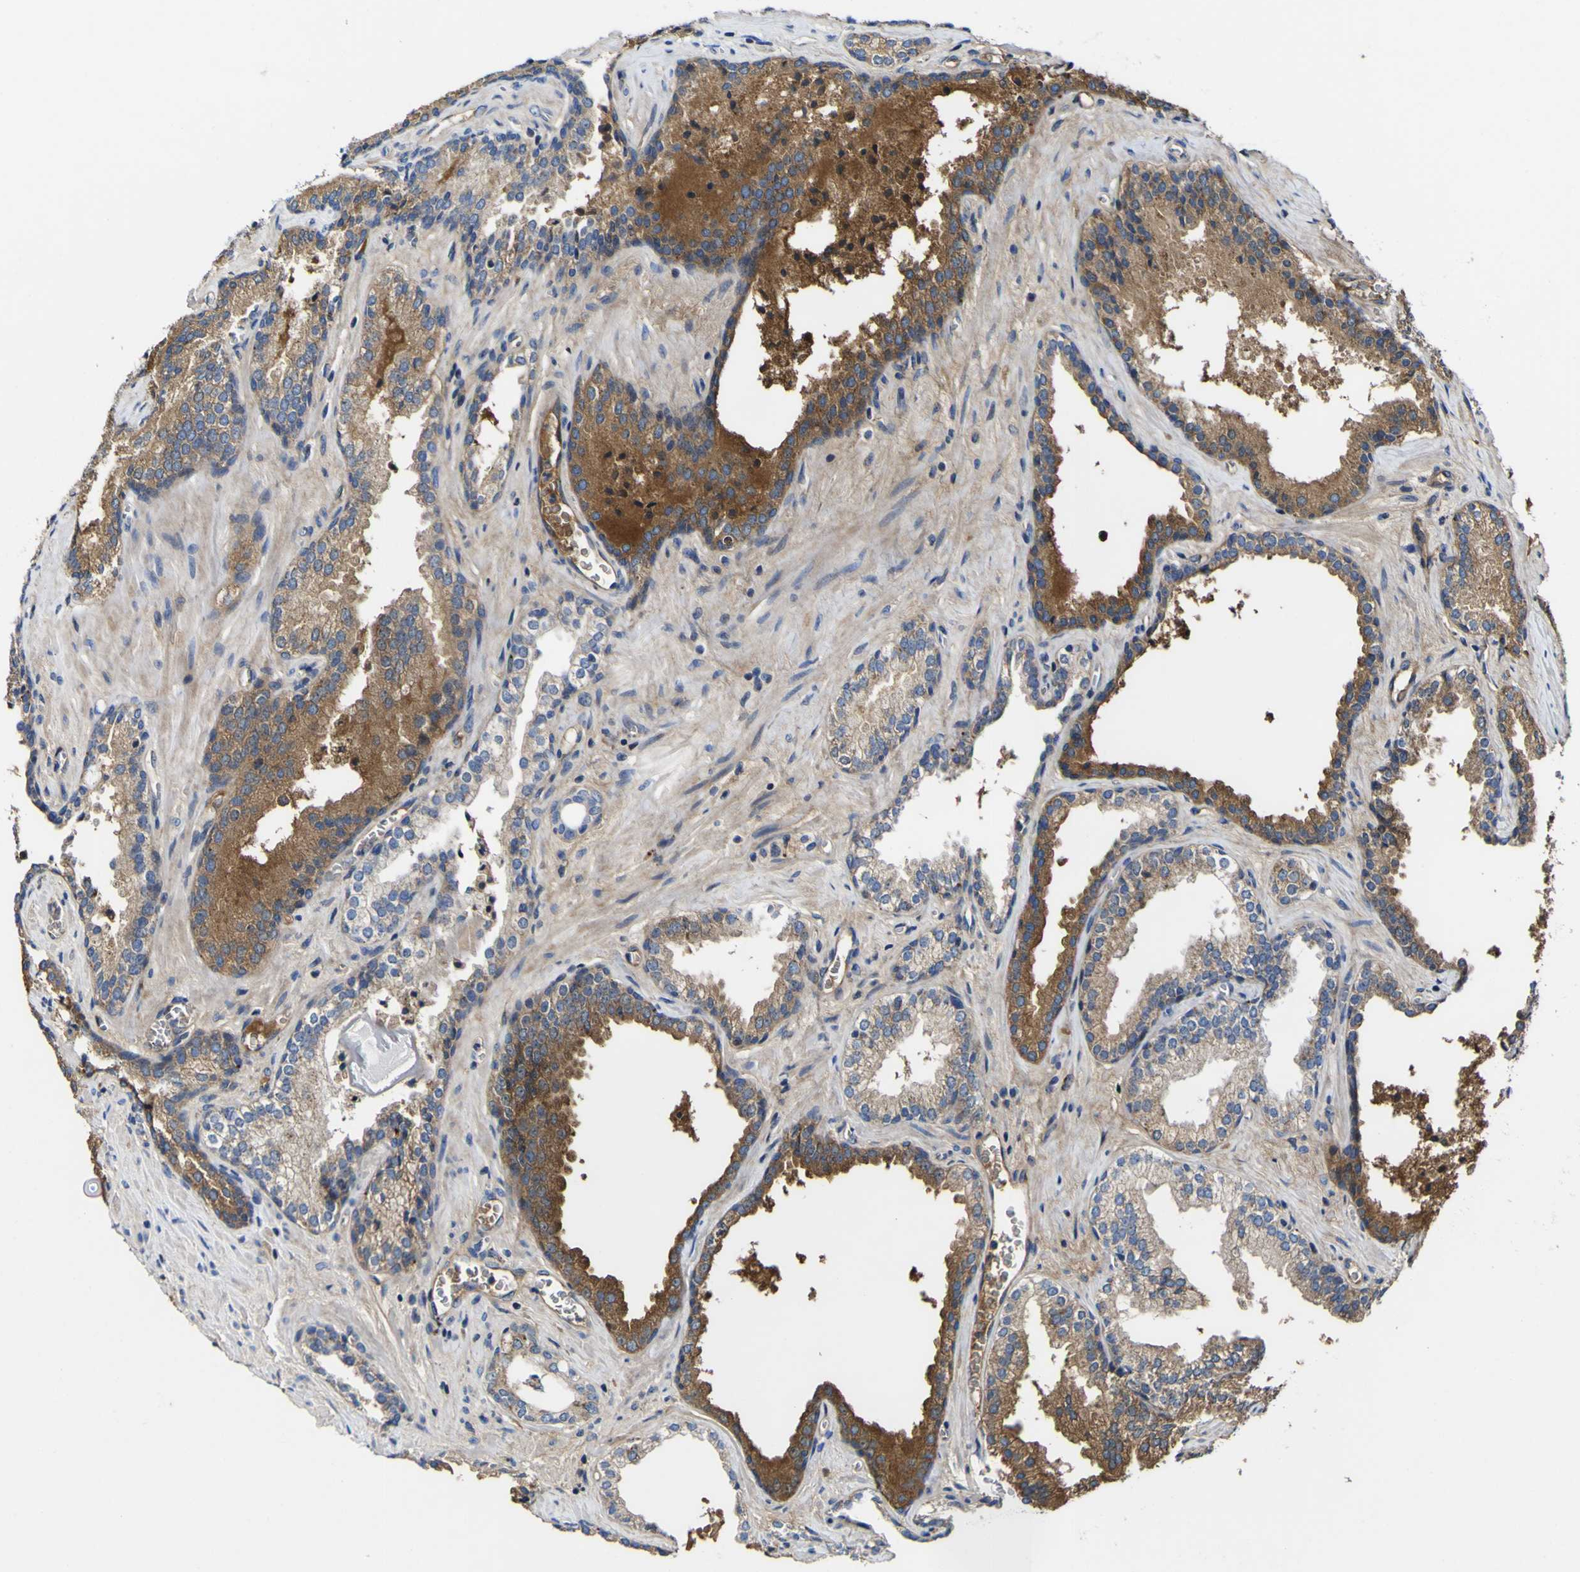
{"staining": {"intensity": "weak", "quantity": "25%-75%", "location": "cytoplasmic/membranous"}, "tissue": "prostate cancer", "cell_type": "Tumor cells", "image_type": "cancer", "snomed": [{"axis": "morphology", "description": "Adenocarcinoma, Low grade"}, {"axis": "topography", "description": "Prostate"}], "caption": "Protein staining of adenocarcinoma (low-grade) (prostate) tissue exhibits weak cytoplasmic/membranous positivity in approximately 25%-75% of tumor cells.", "gene": "CCDC90B", "patient": {"sex": "male", "age": 60}}